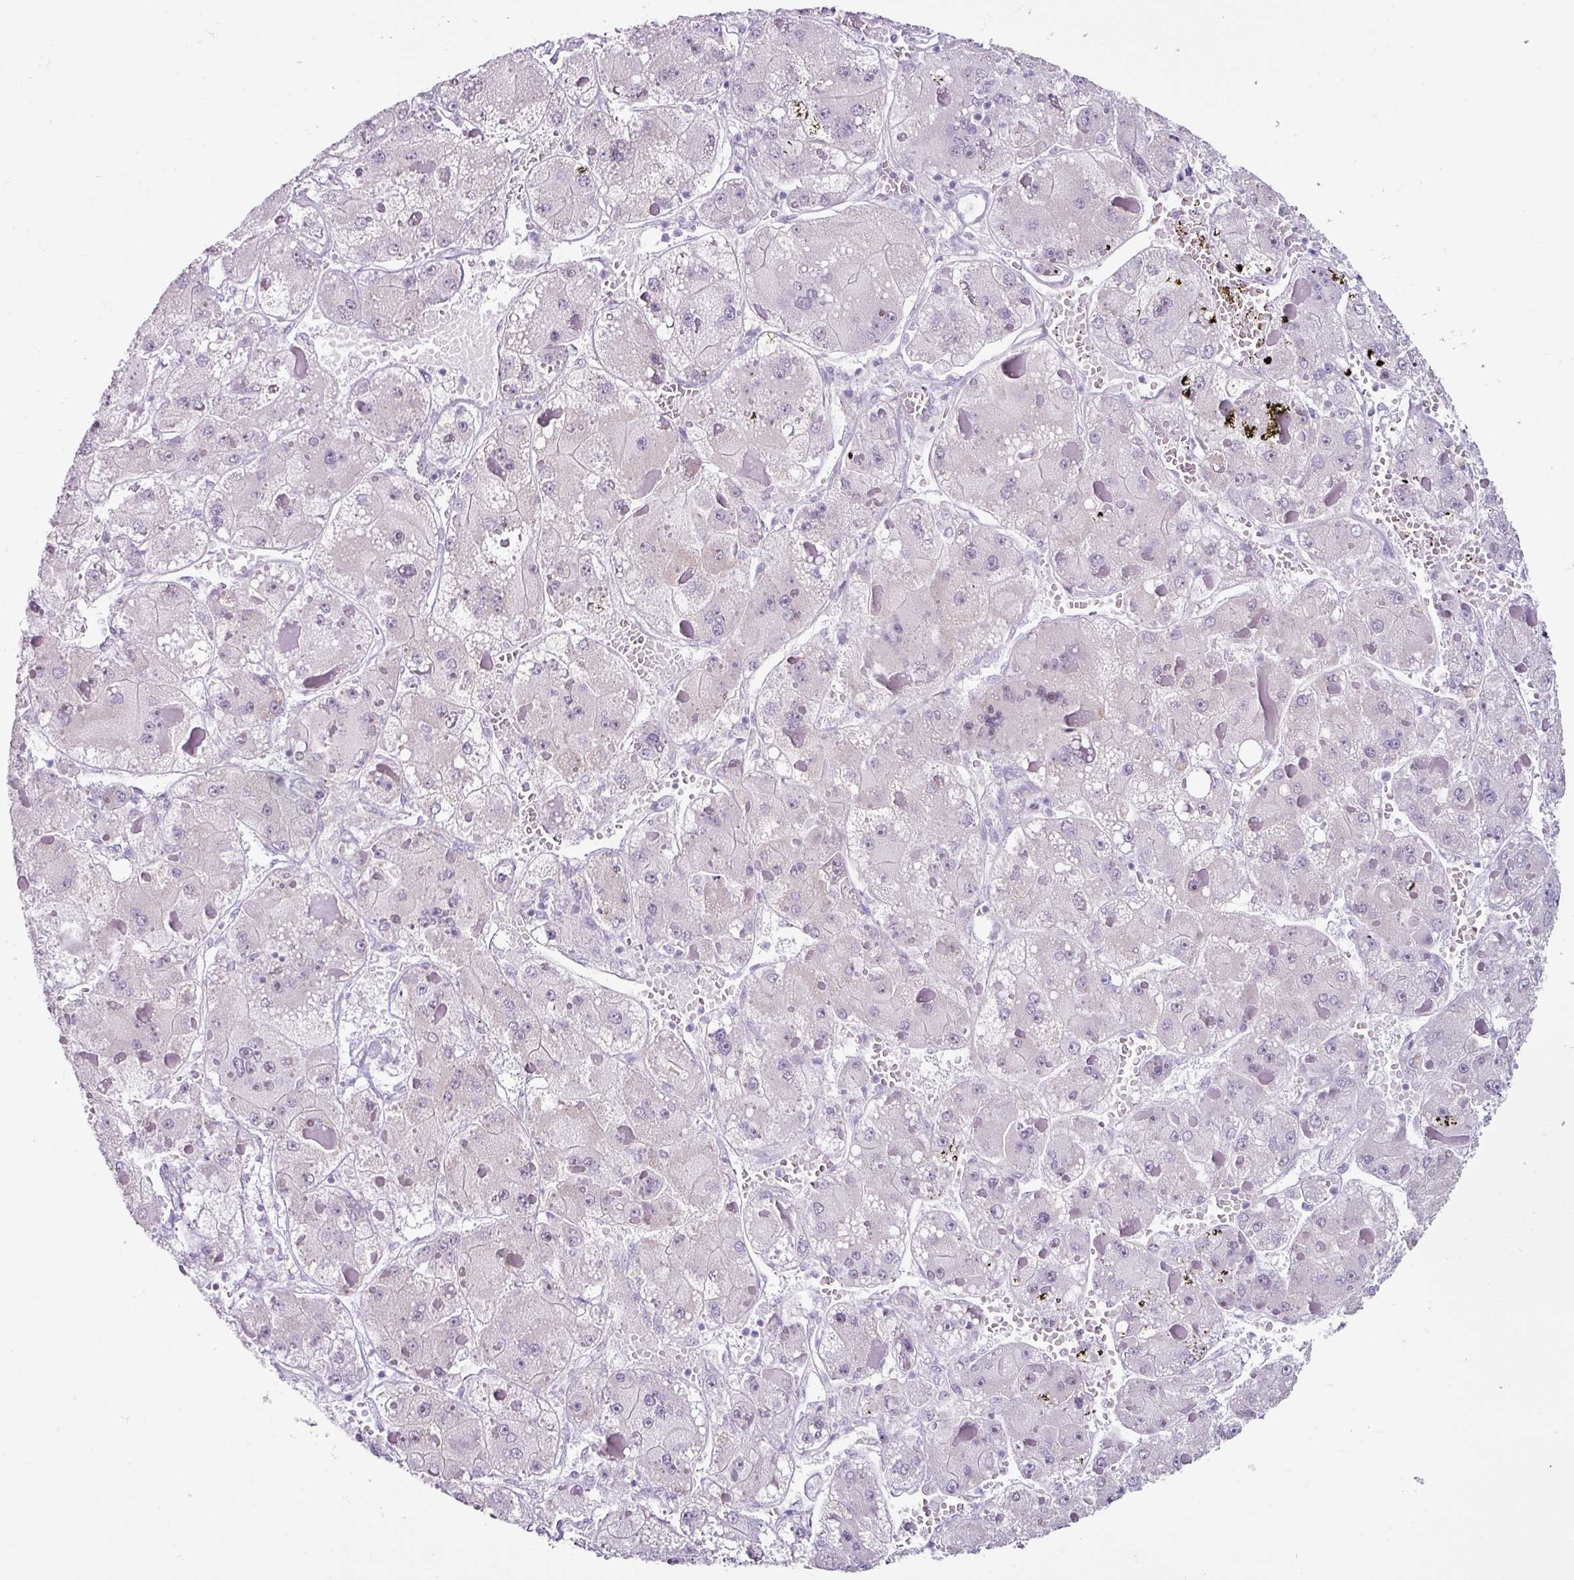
{"staining": {"intensity": "negative", "quantity": "none", "location": "none"}, "tissue": "liver cancer", "cell_type": "Tumor cells", "image_type": "cancer", "snomed": [{"axis": "morphology", "description": "Carcinoma, Hepatocellular, NOS"}, {"axis": "topography", "description": "Liver"}], "caption": "This is a image of IHC staining of liver cancer (hepatocellular carcinoma), which shows no staining in tumor cells.", "gene": "TRA2A", "patient": {"sex": "female", "age": 73}}